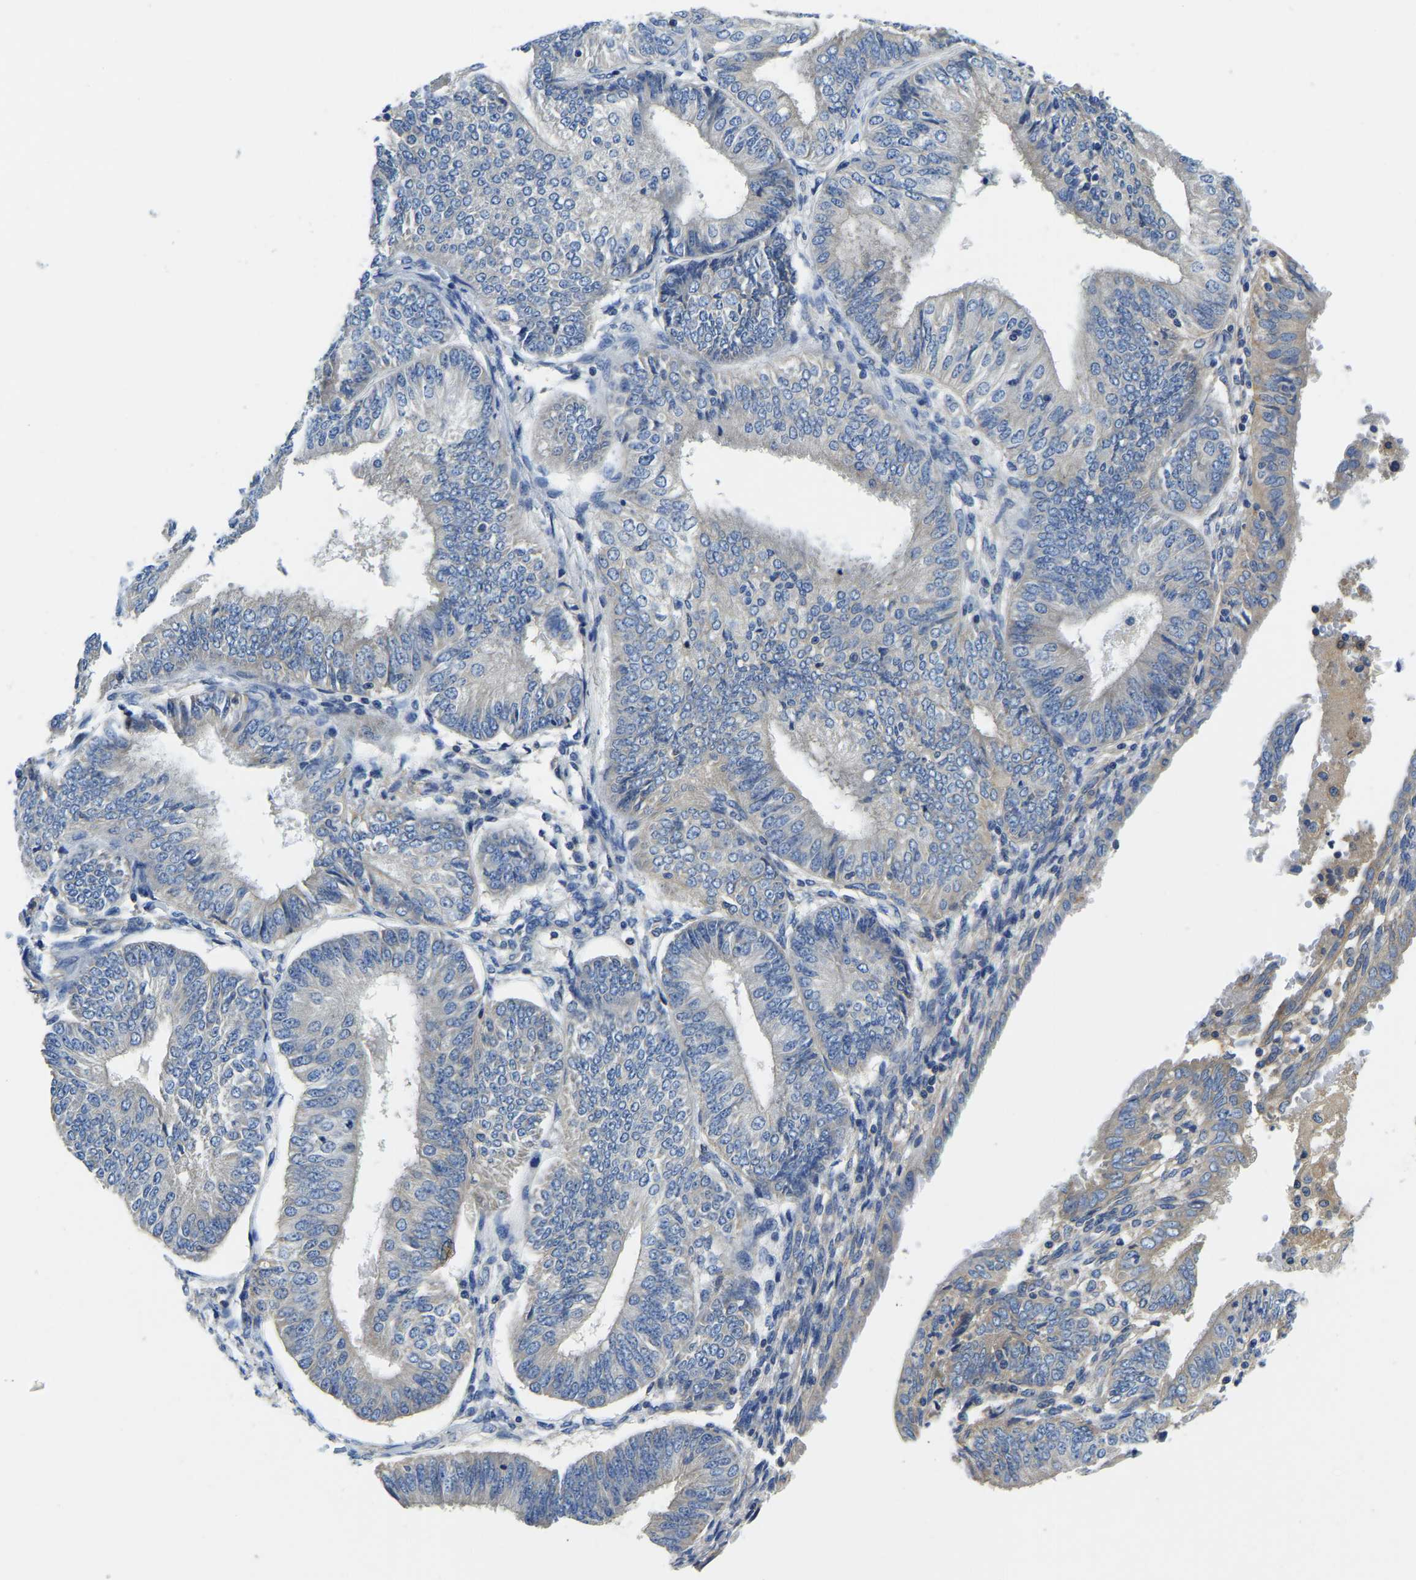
{"staining": {"intensity": "weak", "quantity": "<25%", "location": "cytoplasmic/membranous"}, "tissue": "endometrial cancer", "cell_type": "Tumor cells", "image_type": "cancer", "snomed": [{"axis": "morphology", "description": "Adenocarcinoma, NOS"}, {"axis": "topography", "description": "Endometrium"}], "caption": "High power microscopy image of an IHC photomicrograph of endometrial adenocarcinoma, revealing no significant staining in tumor cells.", "gene": "STAT2", "patient": {"sex": "female", "age": 58}}